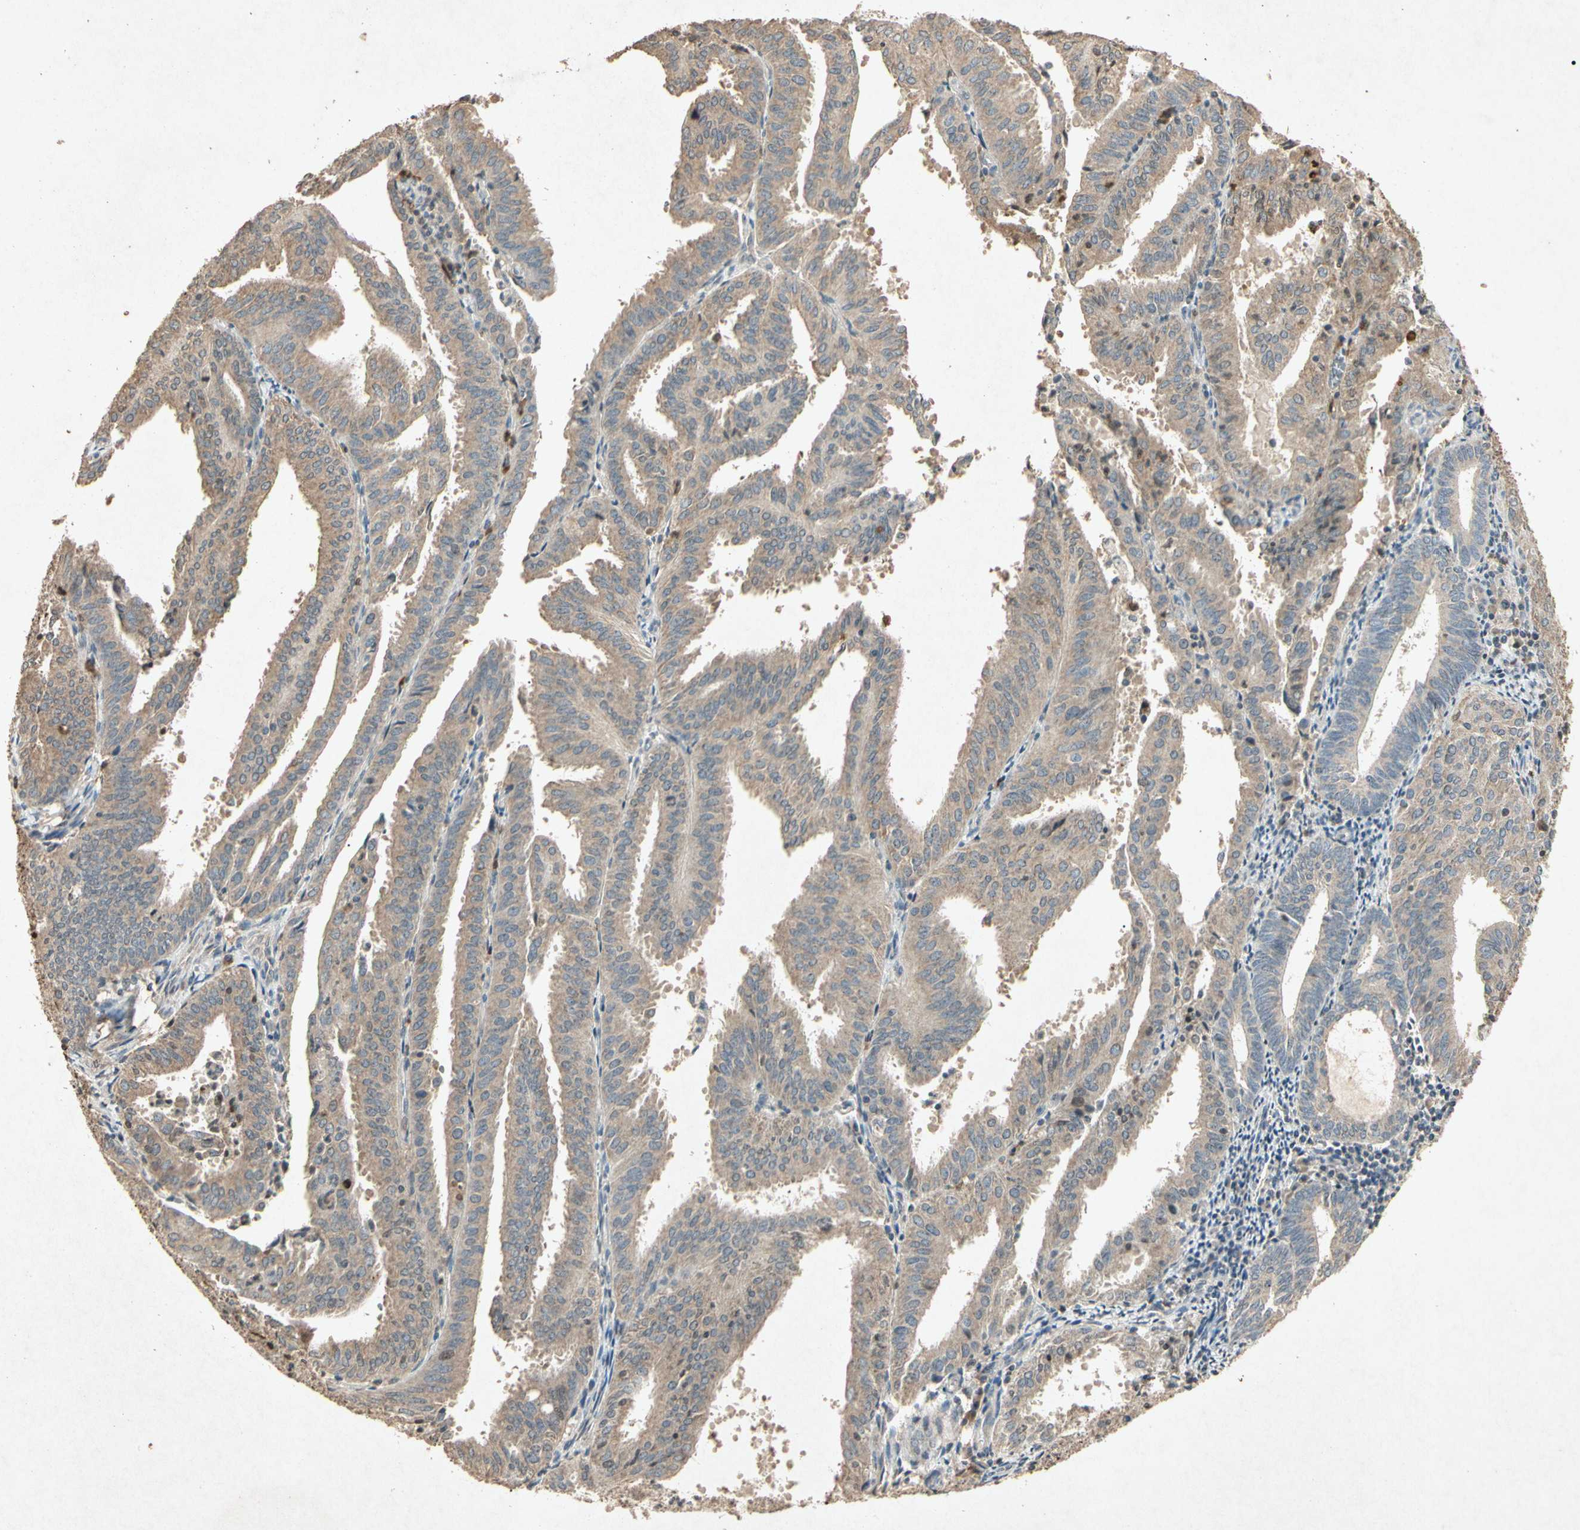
{"staining": {"intensity": "weak", "quantity": ">75%", "location": "cytoplasmic/membranous"}, "tissue": "endometrial cancer", "cell_type": "Tumor cells", "image_type": "cancer", "snomed": [{"axis": "morphology", "description": "Adenocarcinoma, NOS"}, {"axis": "topography", "description": "Uterus"}], "caption": "IHC image of human endometrial adenocarcinoma stained for a protein (brown), which shows low levels of weak cytoplasmic/membranous positivity in approximately >75% of tumor cells.", "gene": "MSRB1", "patient": {"sex": "female", "age": 60}}